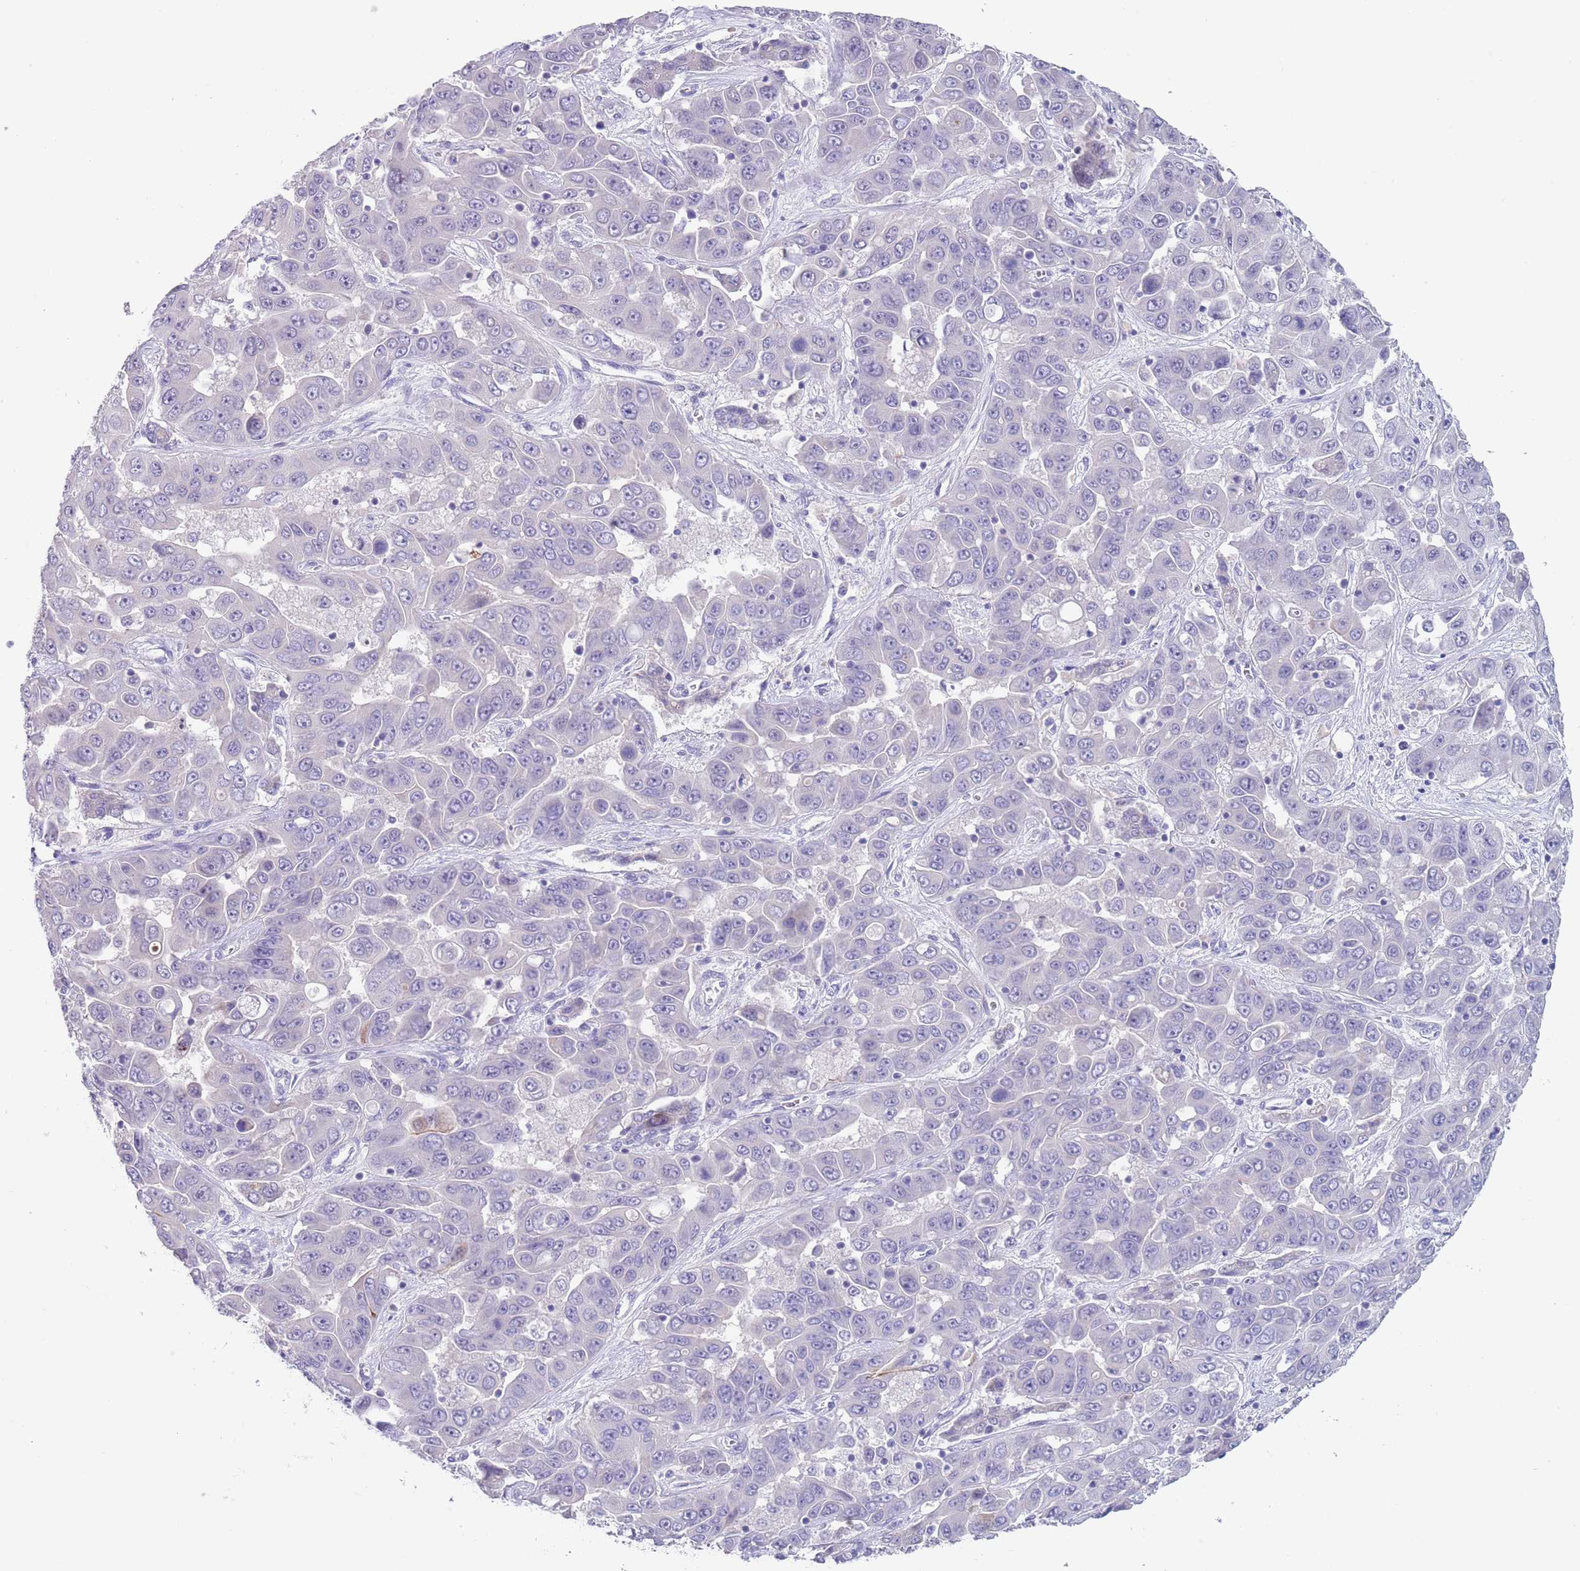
{"staining": {"intensity": "negative", "quantity": "none", "location": "none"}, "tissue": "liver cancer", "cell_type": "Tumor cells", "image_type": "cancer", "snomed": [{"axis": "morphology", "description": "Cholangiocarcinoma"}, {"axis": "topography", "description": "Liver"}], "caption": "High magnification brightfield microscopy of cholangiocarcinoma (liver) stained with DAB (3,3'-diaminobenzidine) (brown) and counterstained with hematoxylin (blue): tumor cells show no significant positivity.", "gene": "SPIRE2", "patient": {"sex": "female", "age": 52}}